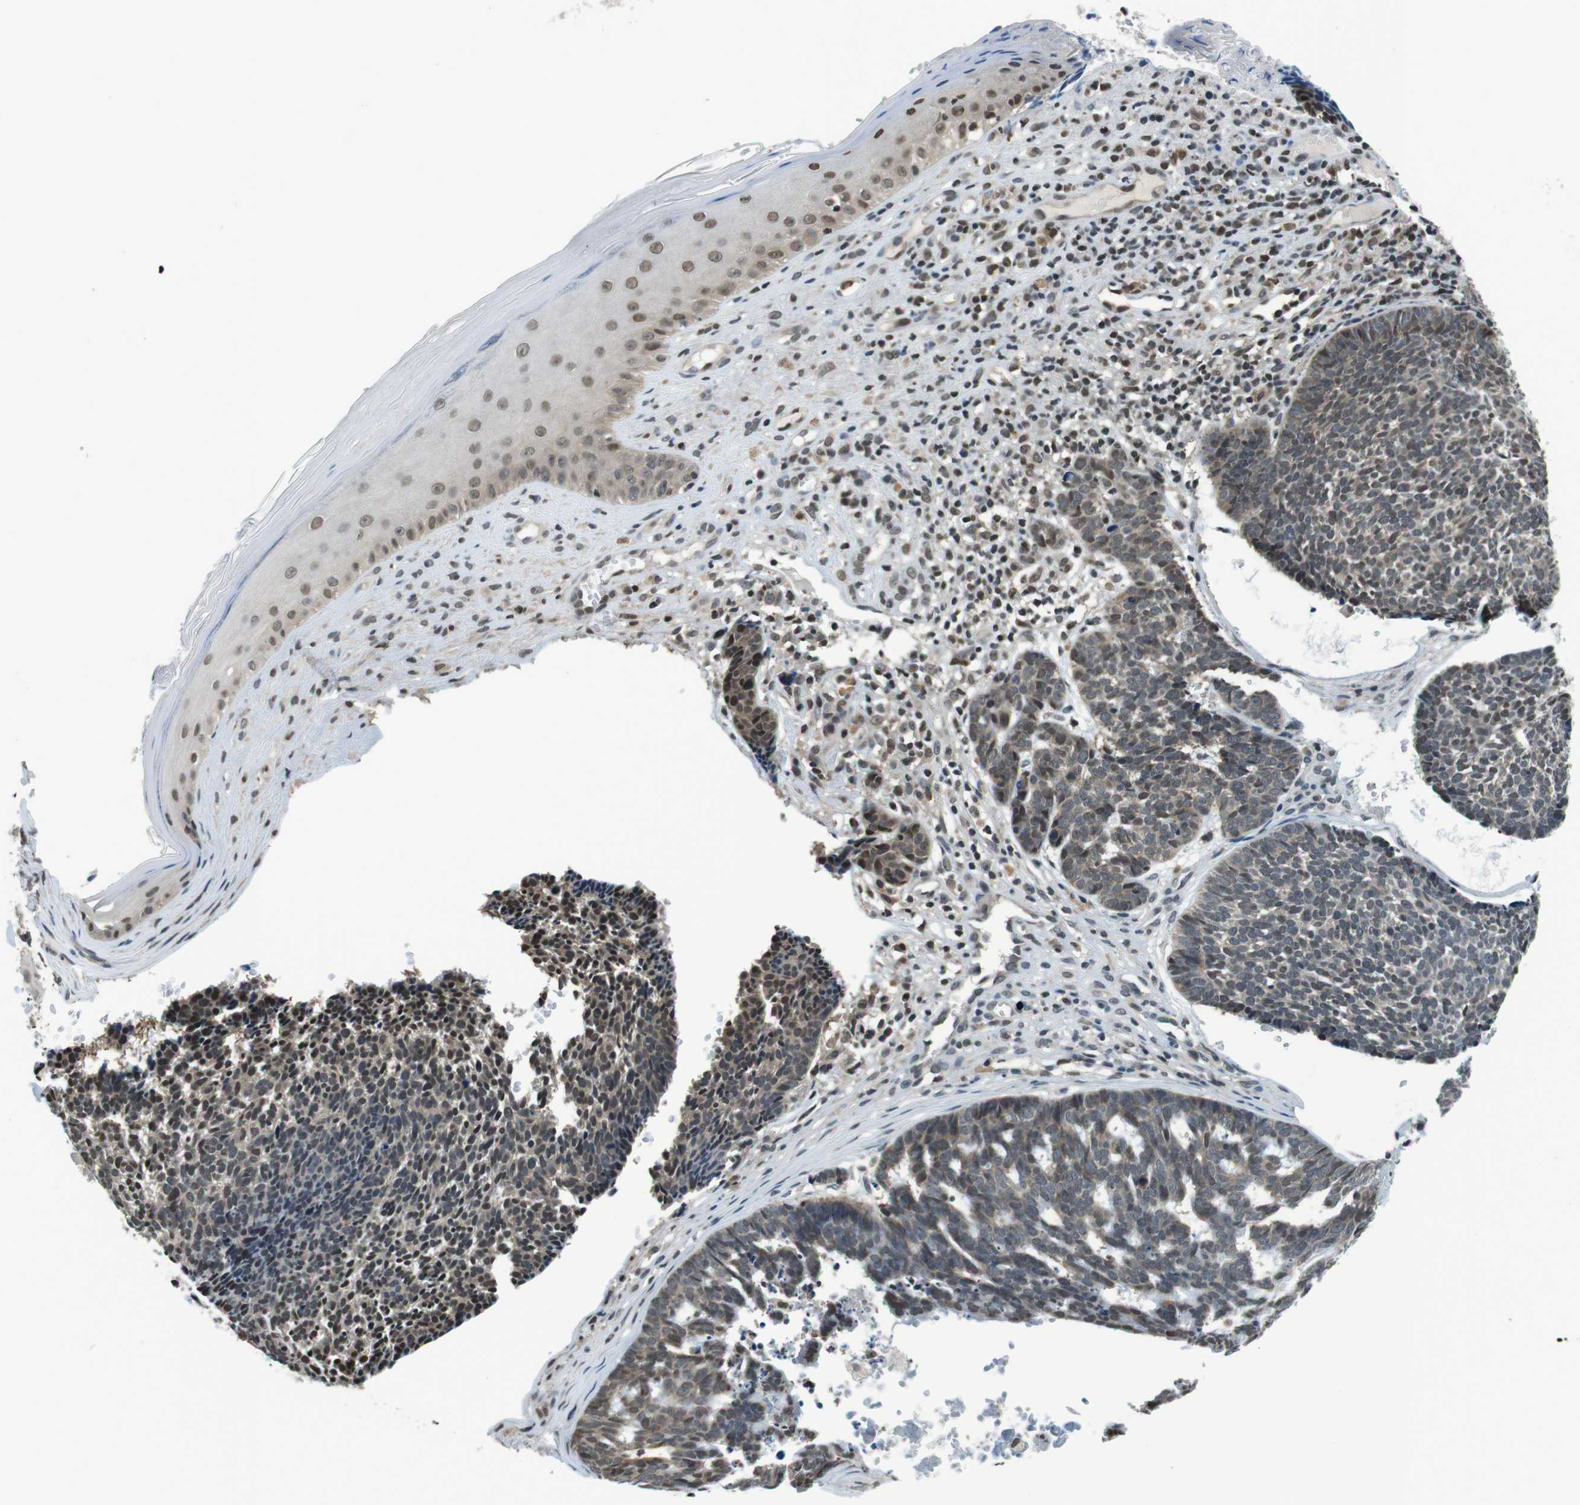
{"staining": {"intensity": "weak", "quantity": "25%-75%", "location": "cytoplasmic/membranous,nuclear"}, "tissue": "skin cancer", "cell_type": "Tumor cells", "image_type": "cancer", "snomed": [{"axis": "morphology", "description": "Basal cell carcinoma"}, {"axis": "topography", "description": "Skin"}], "caption": "Skin cancer was stained to show a protein in brown. There is low levels of weak cytoplasmic/membranous and nuclear positivity in about 25%-75% of tumor cells.", "gene": "NEK4", "patient": {"sex": "male", "age": 84}}